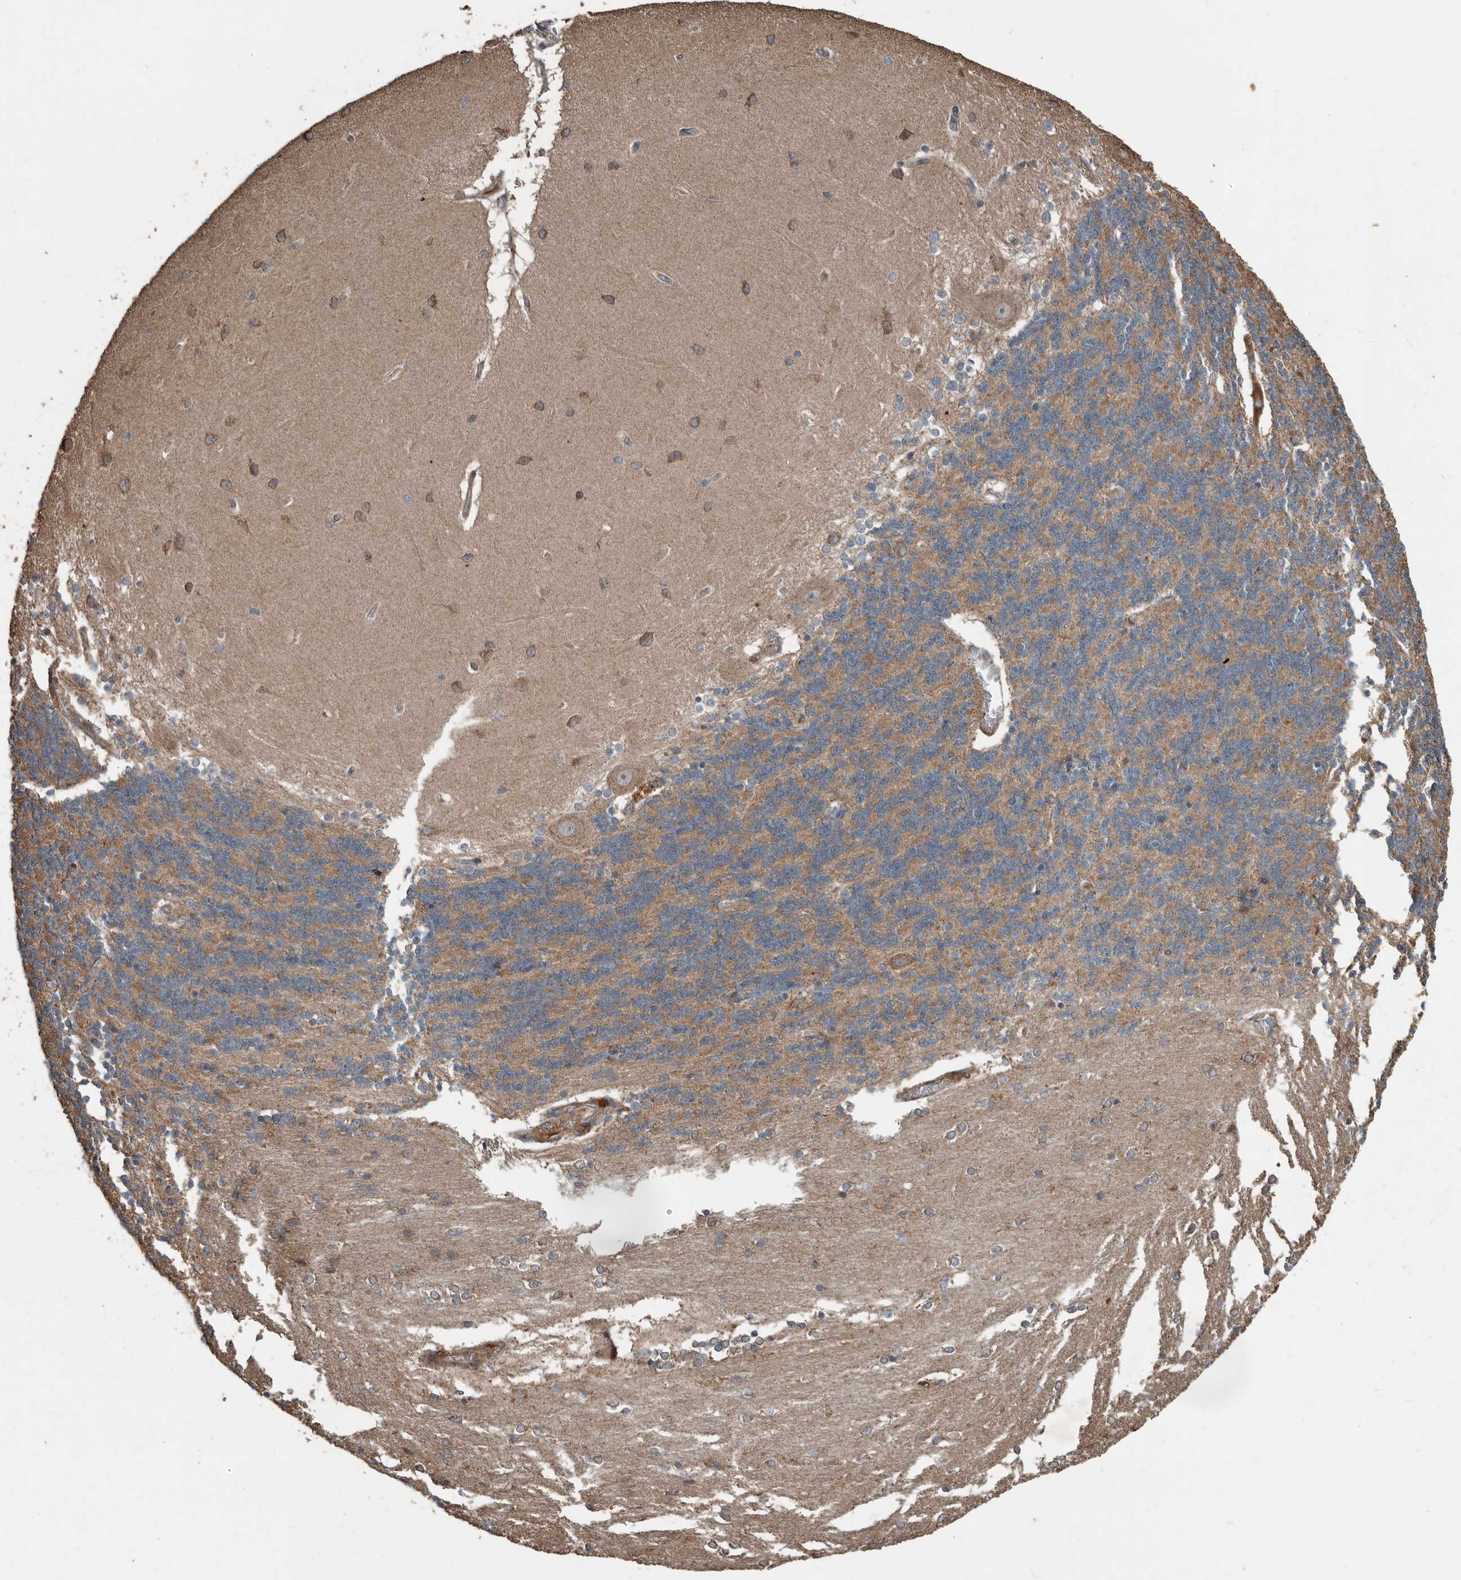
{"staining": {"intensity": "moderate", "quantity": "25%-75%", "location": "cytoplasmic/membranous"}, "tissue": "cerebellum", "cell_type": "Cells in granular layer", "image_type": "normal", "snomed": [{"axis": "morphology", "description": "Normal tissue, NOS"}, {"axis": "topography", "description": "Cerebellum"}], "caption": "Brown immunohistochemical staining in benign human cerebellum demonstrates moderate cytoplasmic/membranous positivity in approximately 25%-75% of cells in granular layer. The protein of interest is stained brown, and the nuclei are stained in blue (DAB (3,3'-diaminobenzidine) IHC with brightfield microscopy, high magnification).", "gene": "RNF207", "patient": {"sex": "female", "age": 54}}